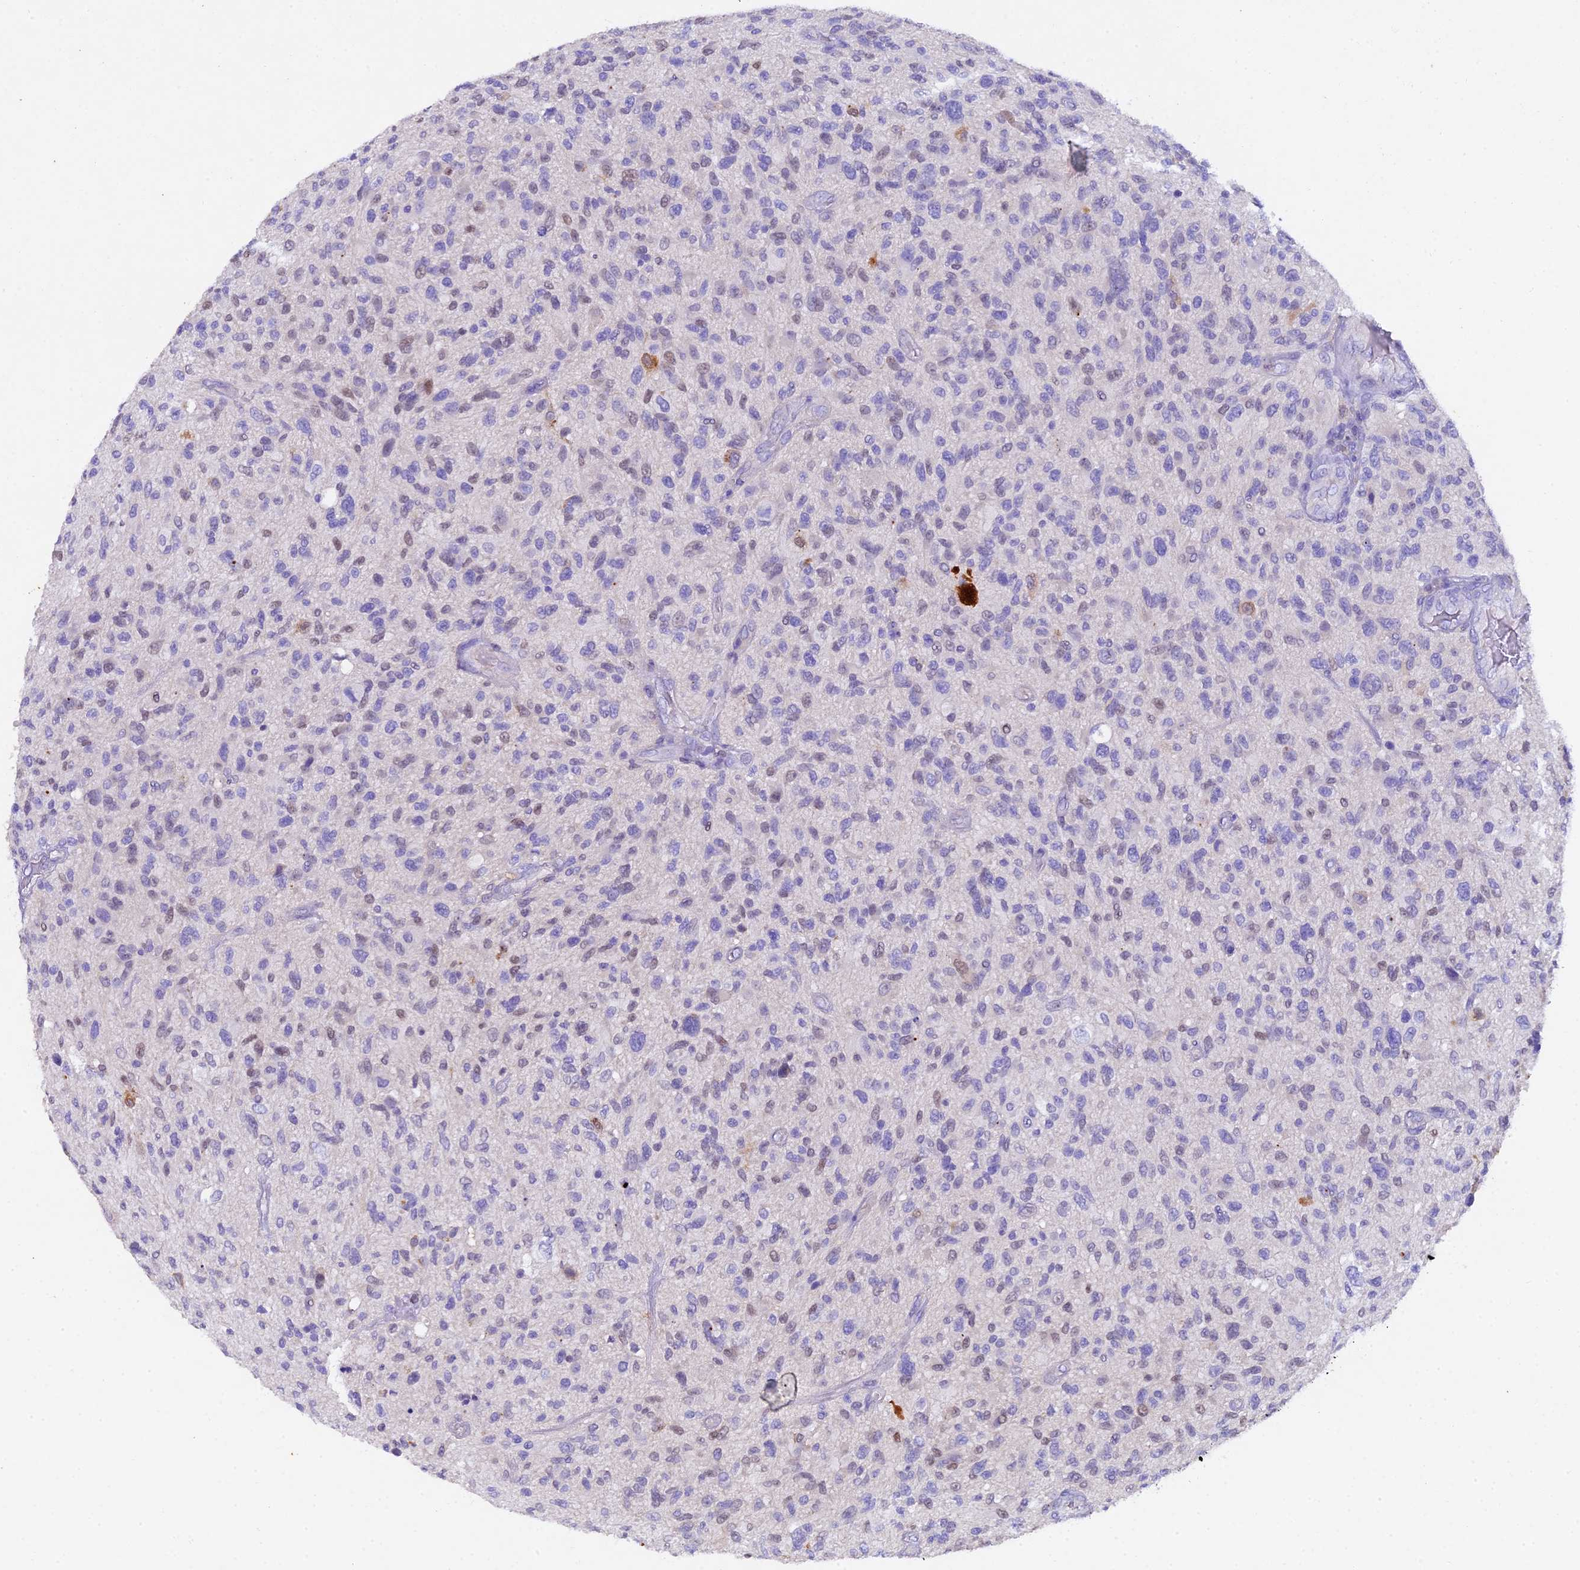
{"staining": {"intensity": "negative", "quantity": "none", "location": "none"}, "tissue": "glioma", "cell_type": "Tumor cells", "image_type": "cancer", "snomed": [{"axis": "morphology", "description": "Glioma, malignant, High grade"}, {"axis": "topography", "description": "Brain"}], "caption": "This is an immunohistochemistry micrograph of human malignant high-grade glioma. There is no expression in tumor cells.", "gene": "TGDS", "patient": {"sex": "male", "age": 47}}